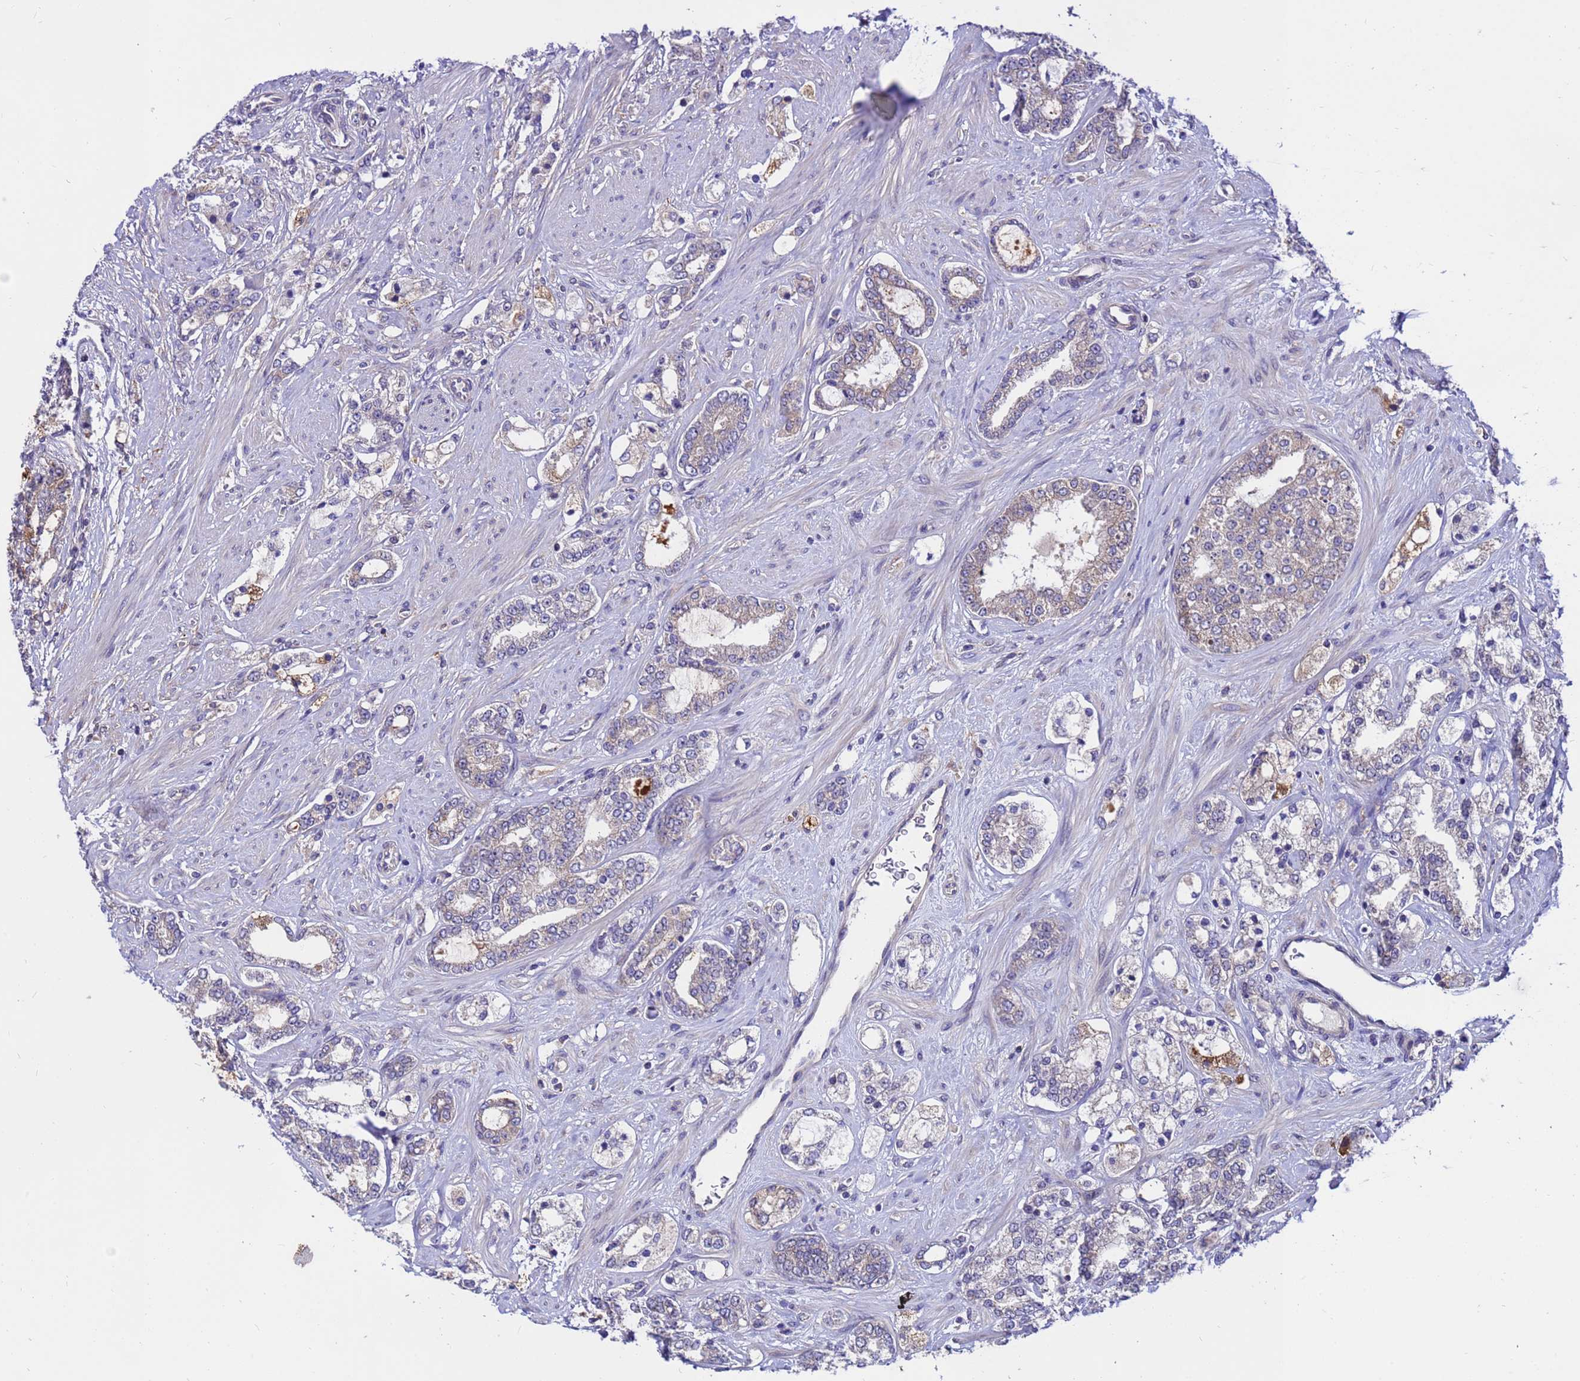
{"staining": {"intensity": "moderate", "quantity": "<25%", "location": "cytoplasmic/membranous"}, "tissue": "prostate cancer", "cell_type": "Tumor cells", "image_type": "cancer", "snomed": [{"axis": "morphology", "description": "Adenocarcinoma, High grade"}, {"axis": "topography", "description": "Prostate"}], "caption": "Immunohistochemical staining of human prostate cancer (adenocarcinoma (high-grade)) demonstrates low levels of moderate cytoplasmic/membranous staining in about <25% of tumor cells.", "gene": "GET3", "patient": {"sex": "male", "age": 64}}